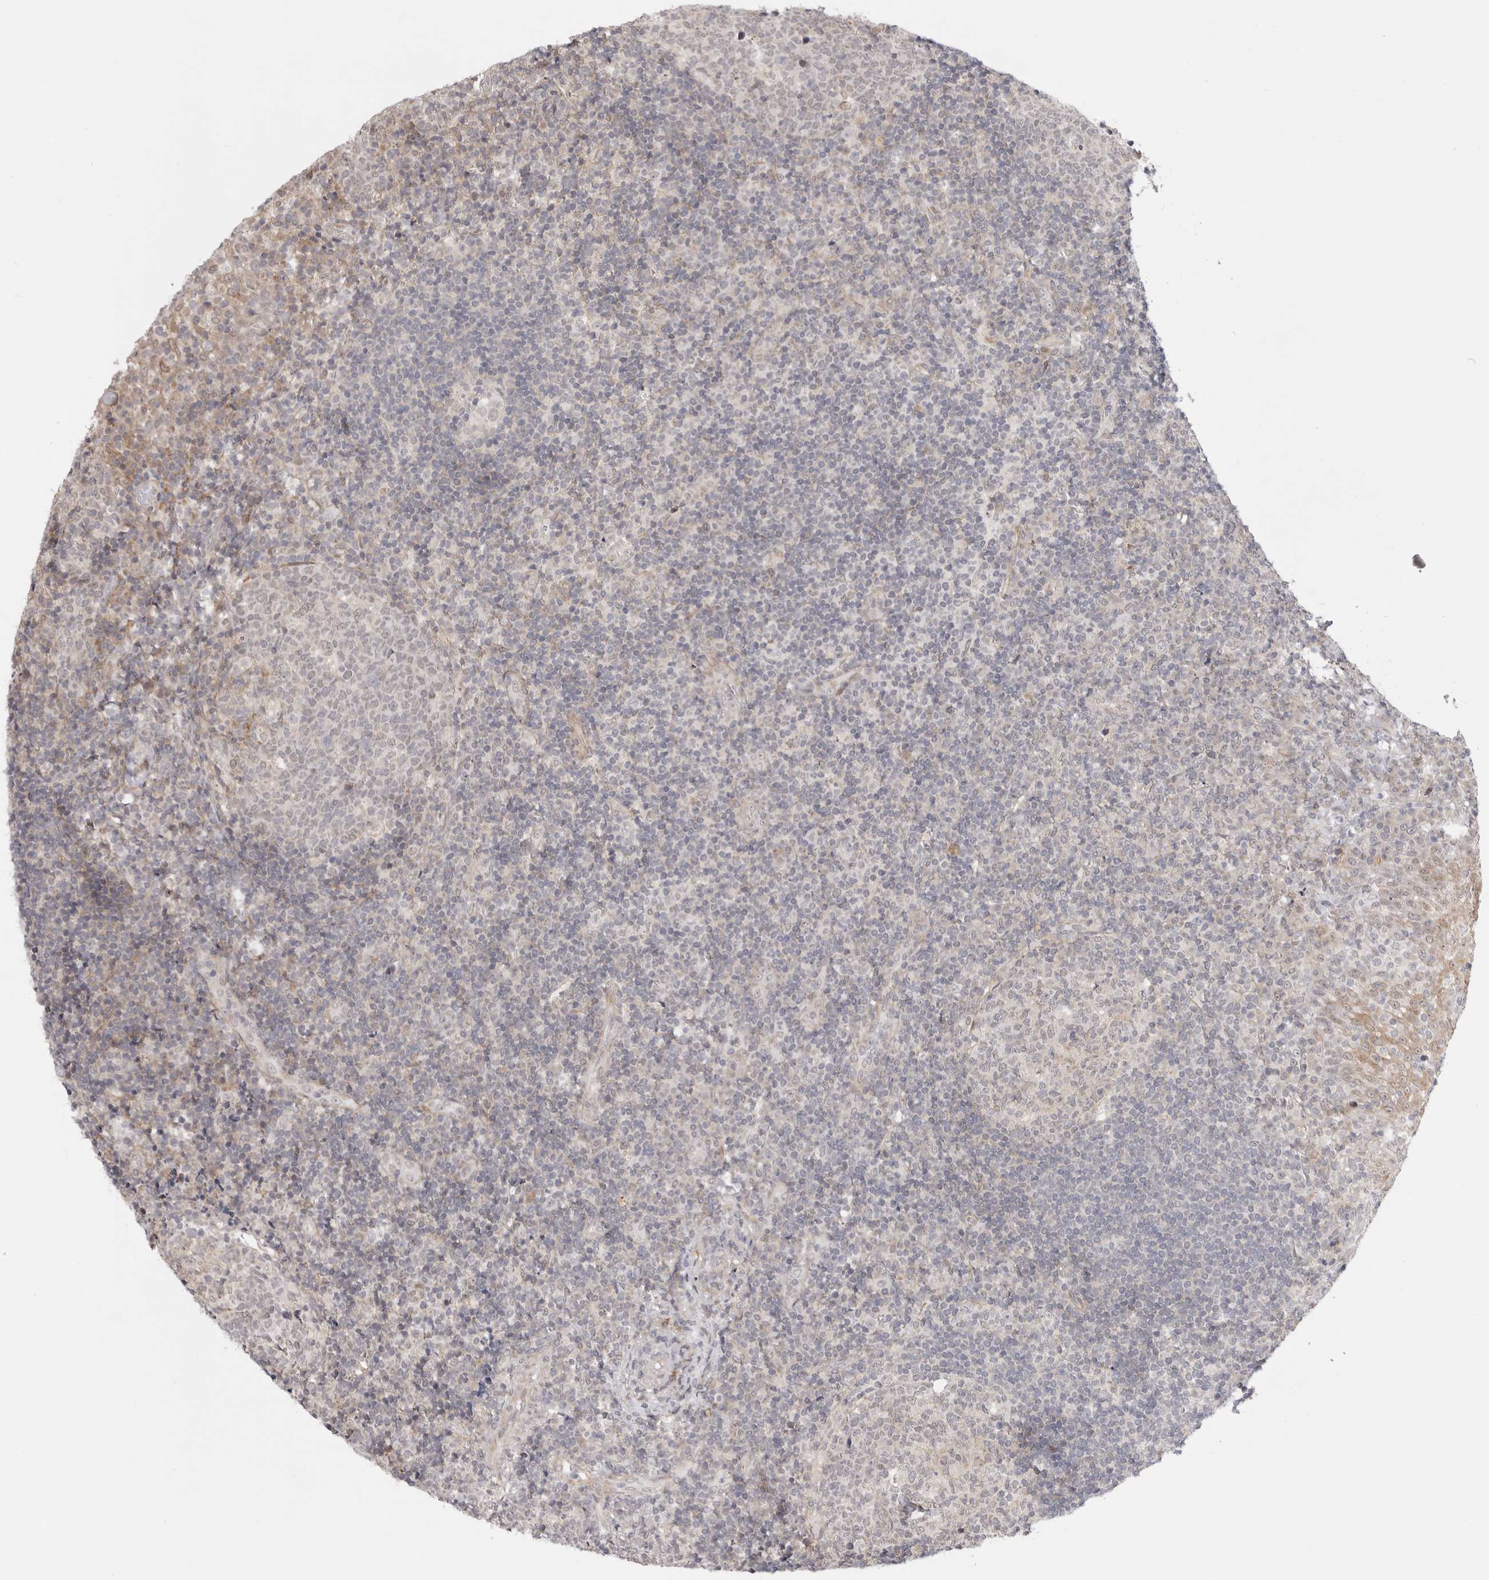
{"staining": {"intensity": "negative", "quantity": "none", "location": "none"}, "tissue": "tonsil", "cell_type": "Germinal center cells", "image_type": "normal", "snomed": [{"axis": "morphology", "description": "Normal tissue, NOS"}, {"axis": "topography", "description": "Tonsil"}], "caption": "A histopathology image of tonsil stained for a protein displays no brown staining in germinal center cells. (Brightfield microscopy of DAB immunohistochemistry (IHC) at high magnification).", "gene": "GGT6", "patient": {"sex": "female", "age": 40}}